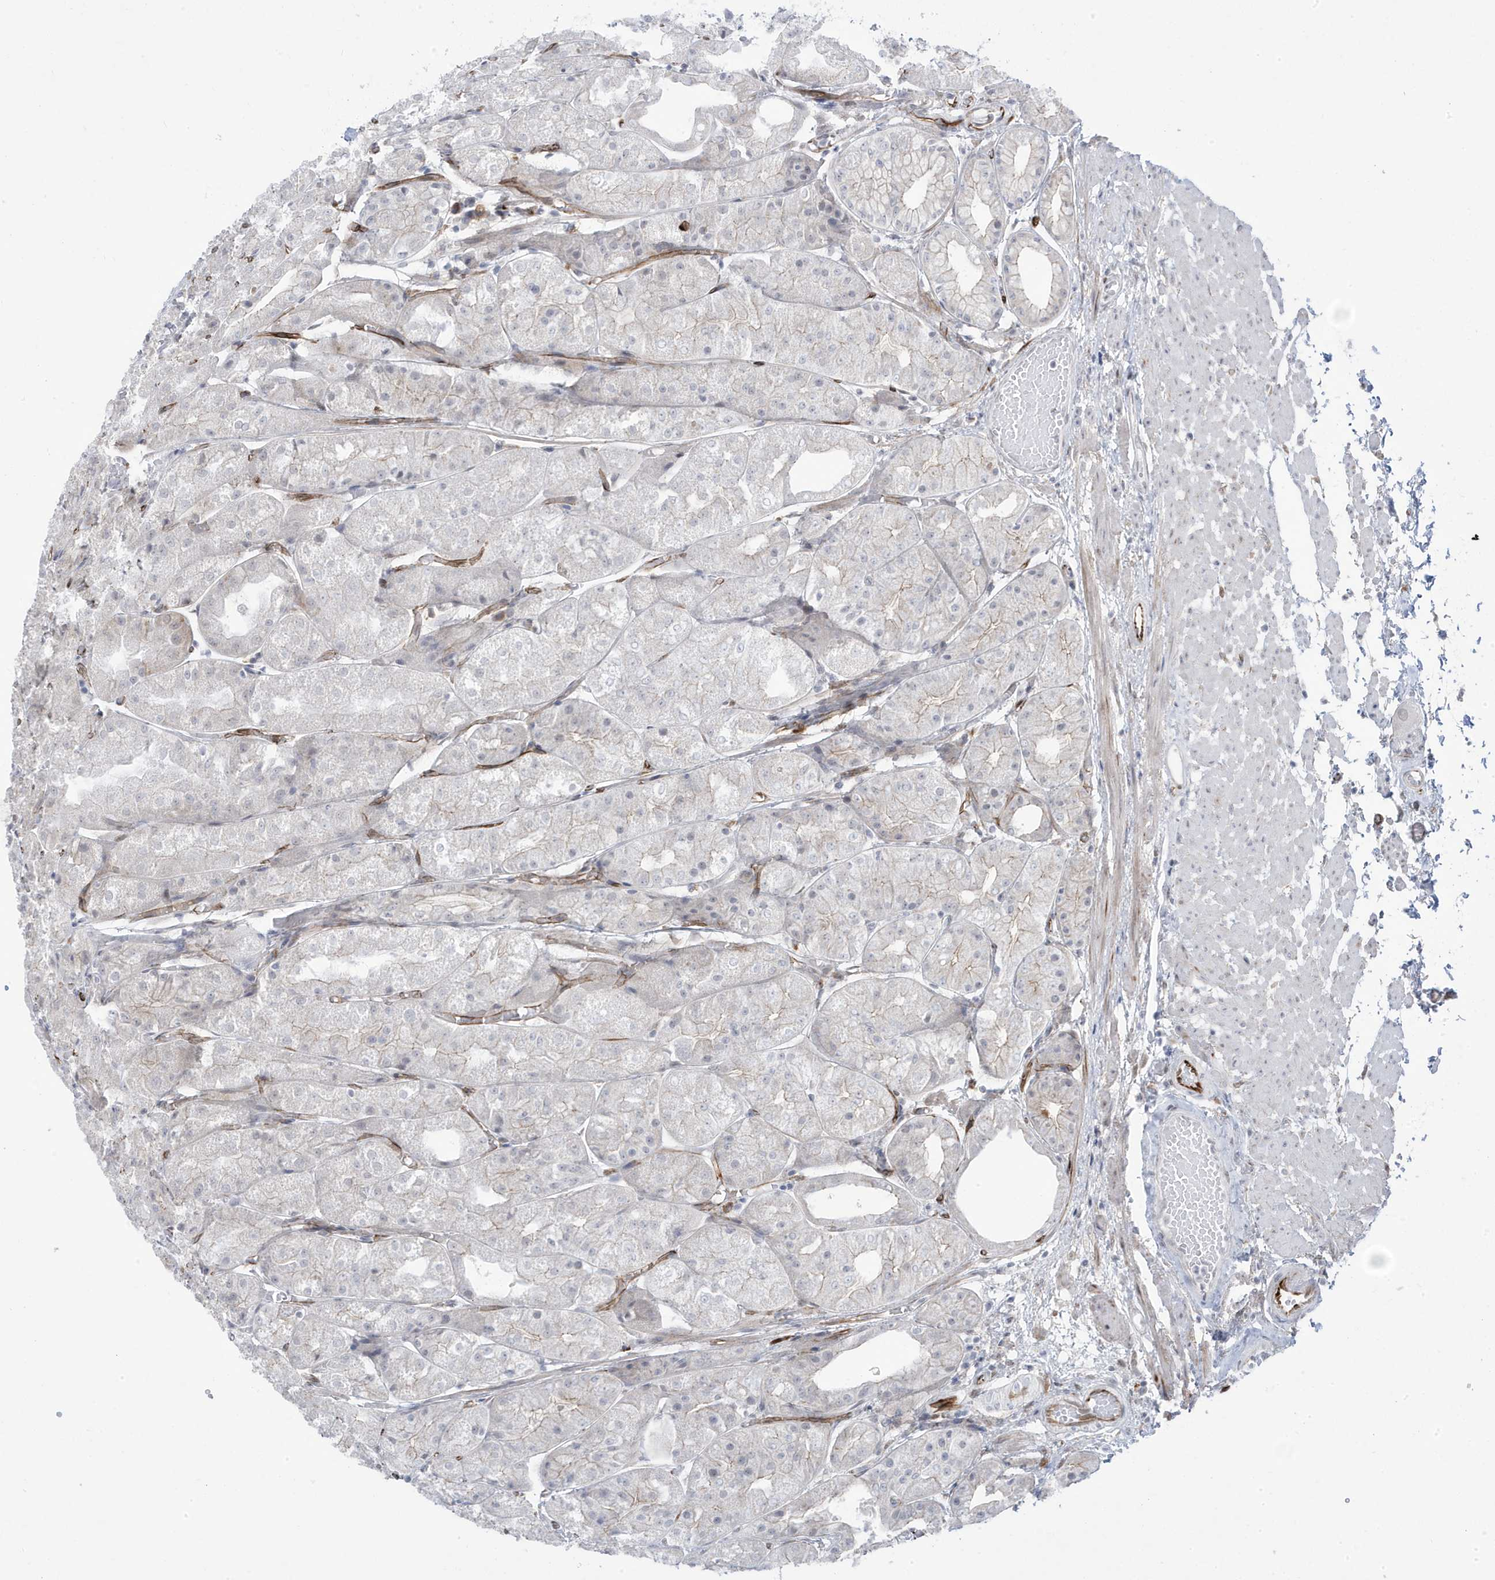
{"staining": {"intensity": "negative", "quantity": "none", "location": "none"}, "tissue": "stomach", "cell_type": "Glandular cells", "image_type": "normal", "snomed": [{"axis": "morphology", "description": "Normal tissue, NOS"}, {"axis": "topography", "description": "Stomach, upper"}], "caption": "High power microscopy histopathology image of an immunohistochemistry histopathology image of unremarkable stomach, revealing no significant positivity in glandular cells. Brightfield microscopy of immunohistochemistry stained with DAB (brown) and hematoxylin (blue), captured at high magnification.", "gene": "ADAMTSL3", "patient": {"sex": "male", "age": 72}}